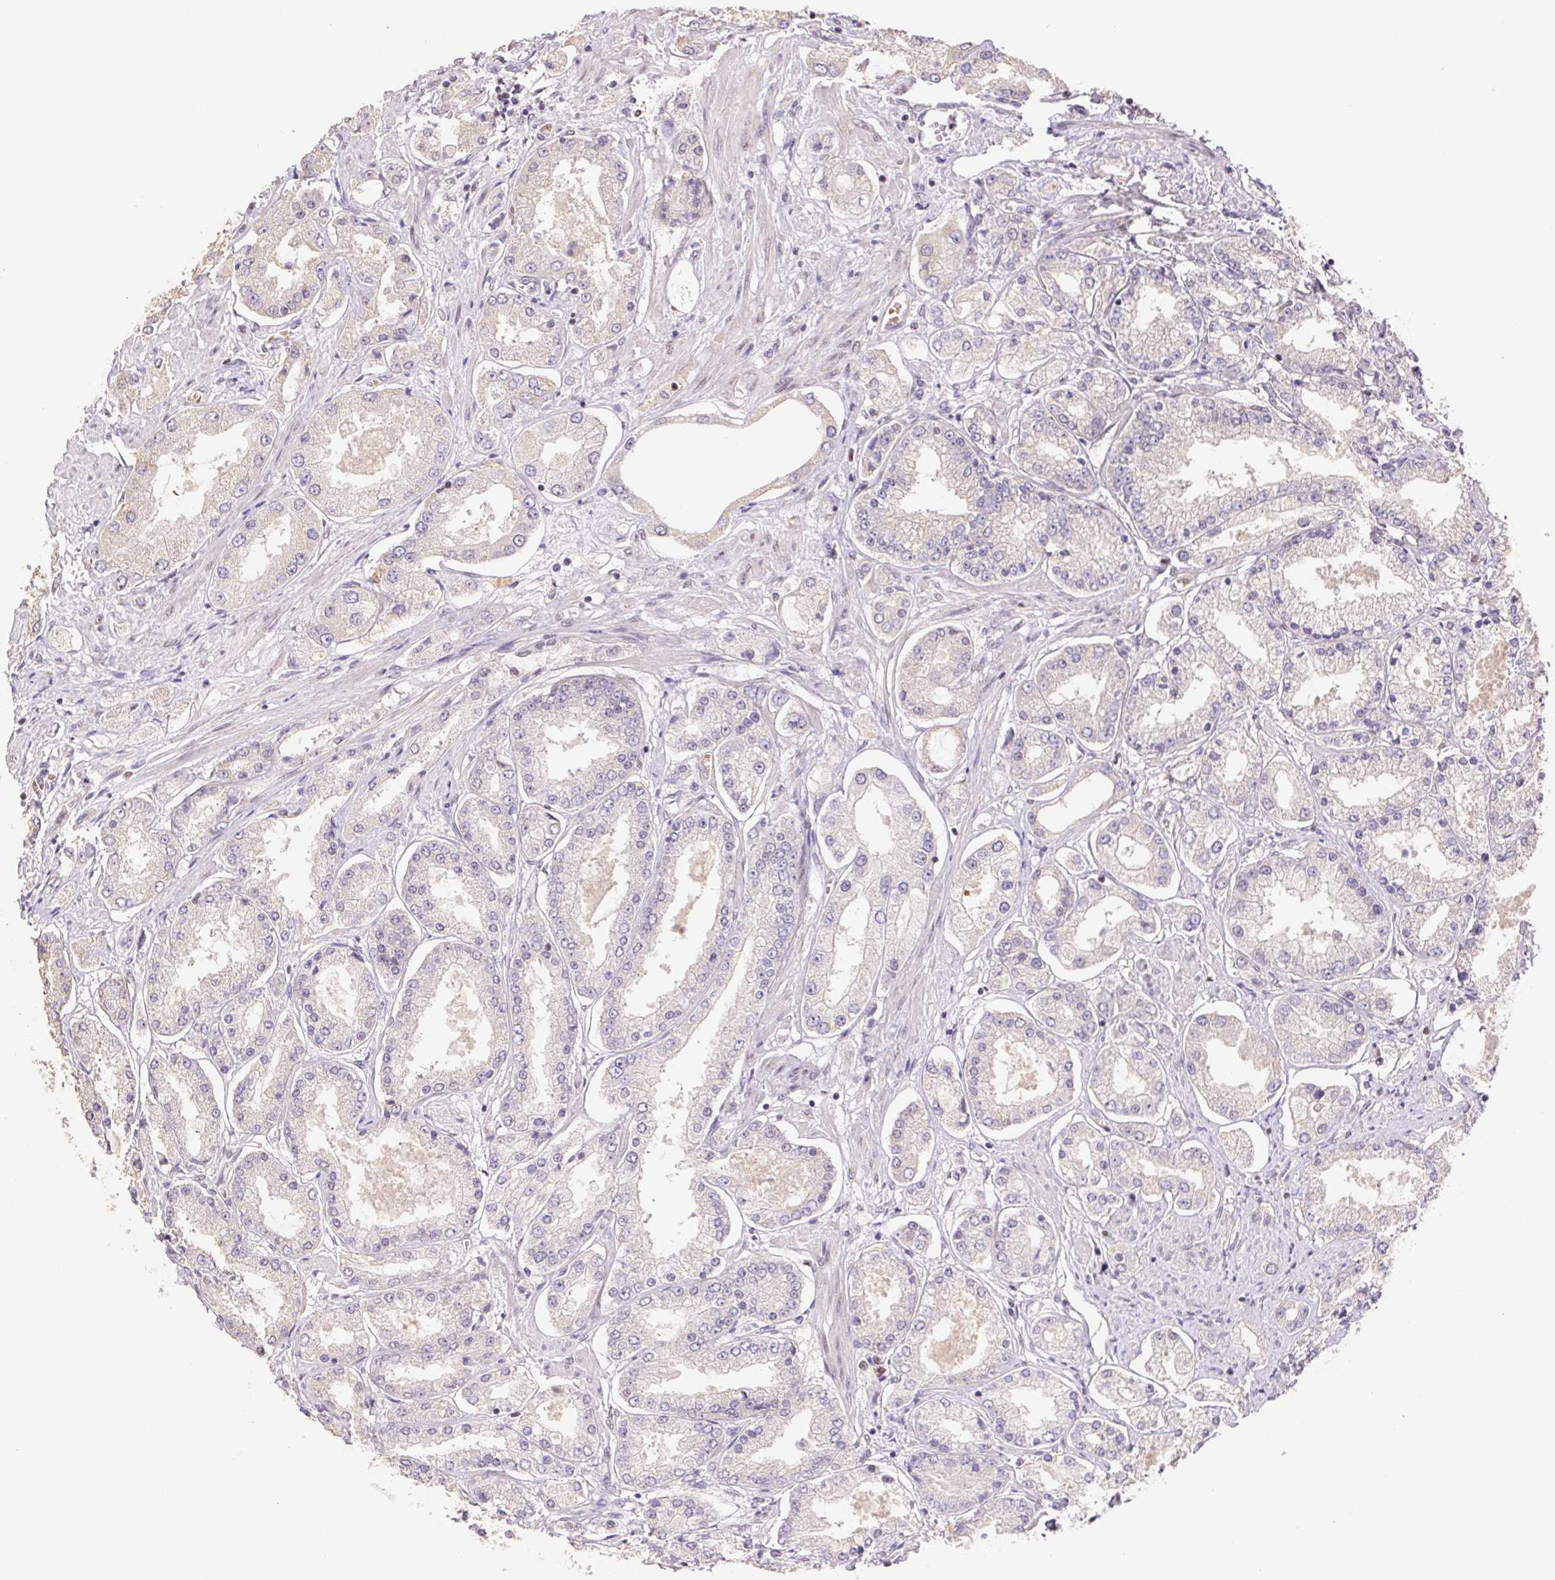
{"staining": {"intensity": "negative", "quantity": "none", "location": "none"}, "tissue": "prostate cancer", "cell_type": "Tumor cells", "image_type": "cancer", "snomed": [{"axis": "morphology", "description": "Adenocarcinoma, High grade"}, {"axis": "topography", "description": "Prostate"}], "caption": "Tumor cells show no significant positivity in prostate cancer (high-grade adenocarcinoma).", "gene": "TRERF1", "patient": {"sex": "male", "age": 69}}